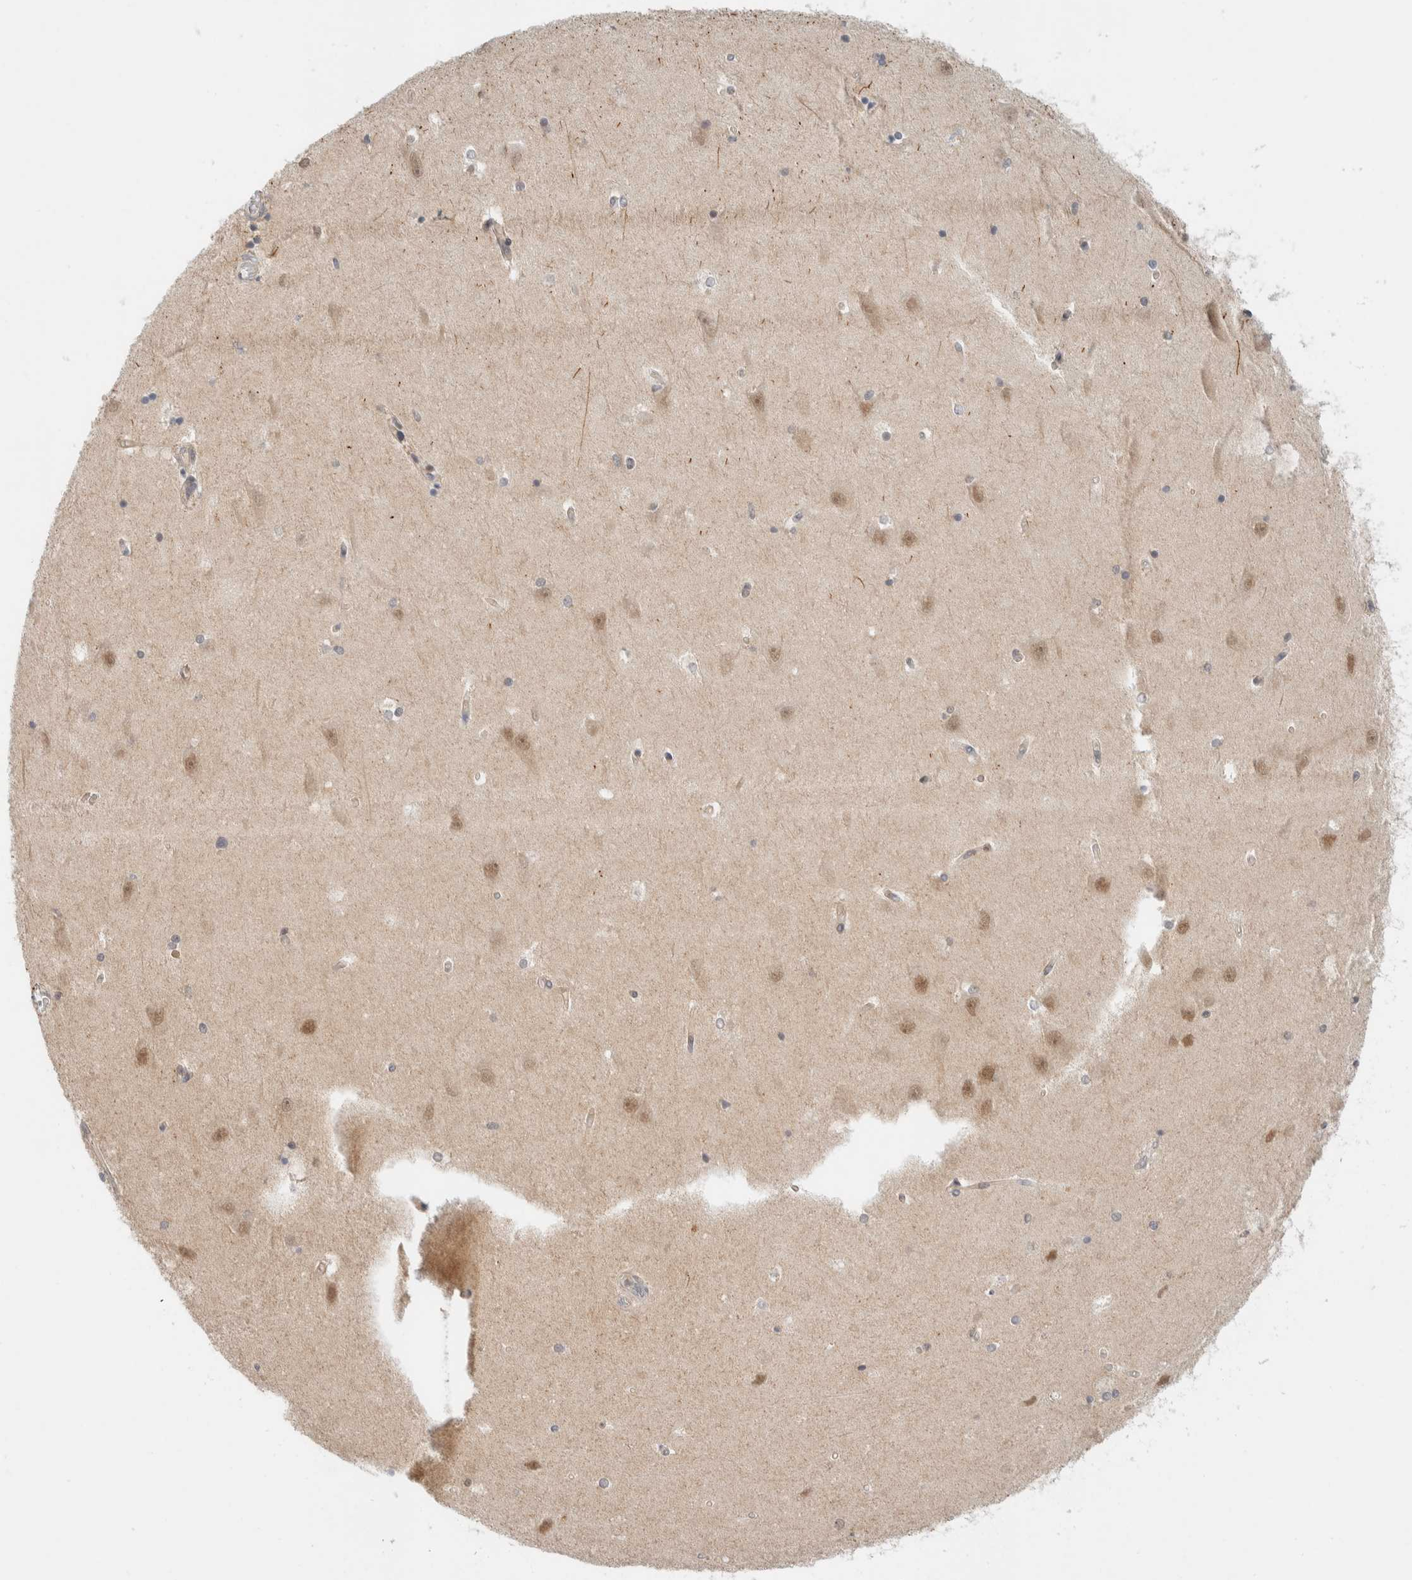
{"staining": {"intensity": "weak", "quantity": "<25%", "location": "cytoplasmic/membranous"}, "tissue": "hippocampus", "cell_type": "Glial cells", "image_type": "normal", "snomed": [{"axis": "morphology", "description": "Normal tissue, NOS"}, {"axis": "topography", "description": "Hippocampus"}], "caption": "Immunohistochemistry image of normal hippocampus: human hippocampus stained with DAB demonstrates no significant protein staining in glial cells.", "gene": "C8orf76", "patient": {"sex": "male", "age": 45}}